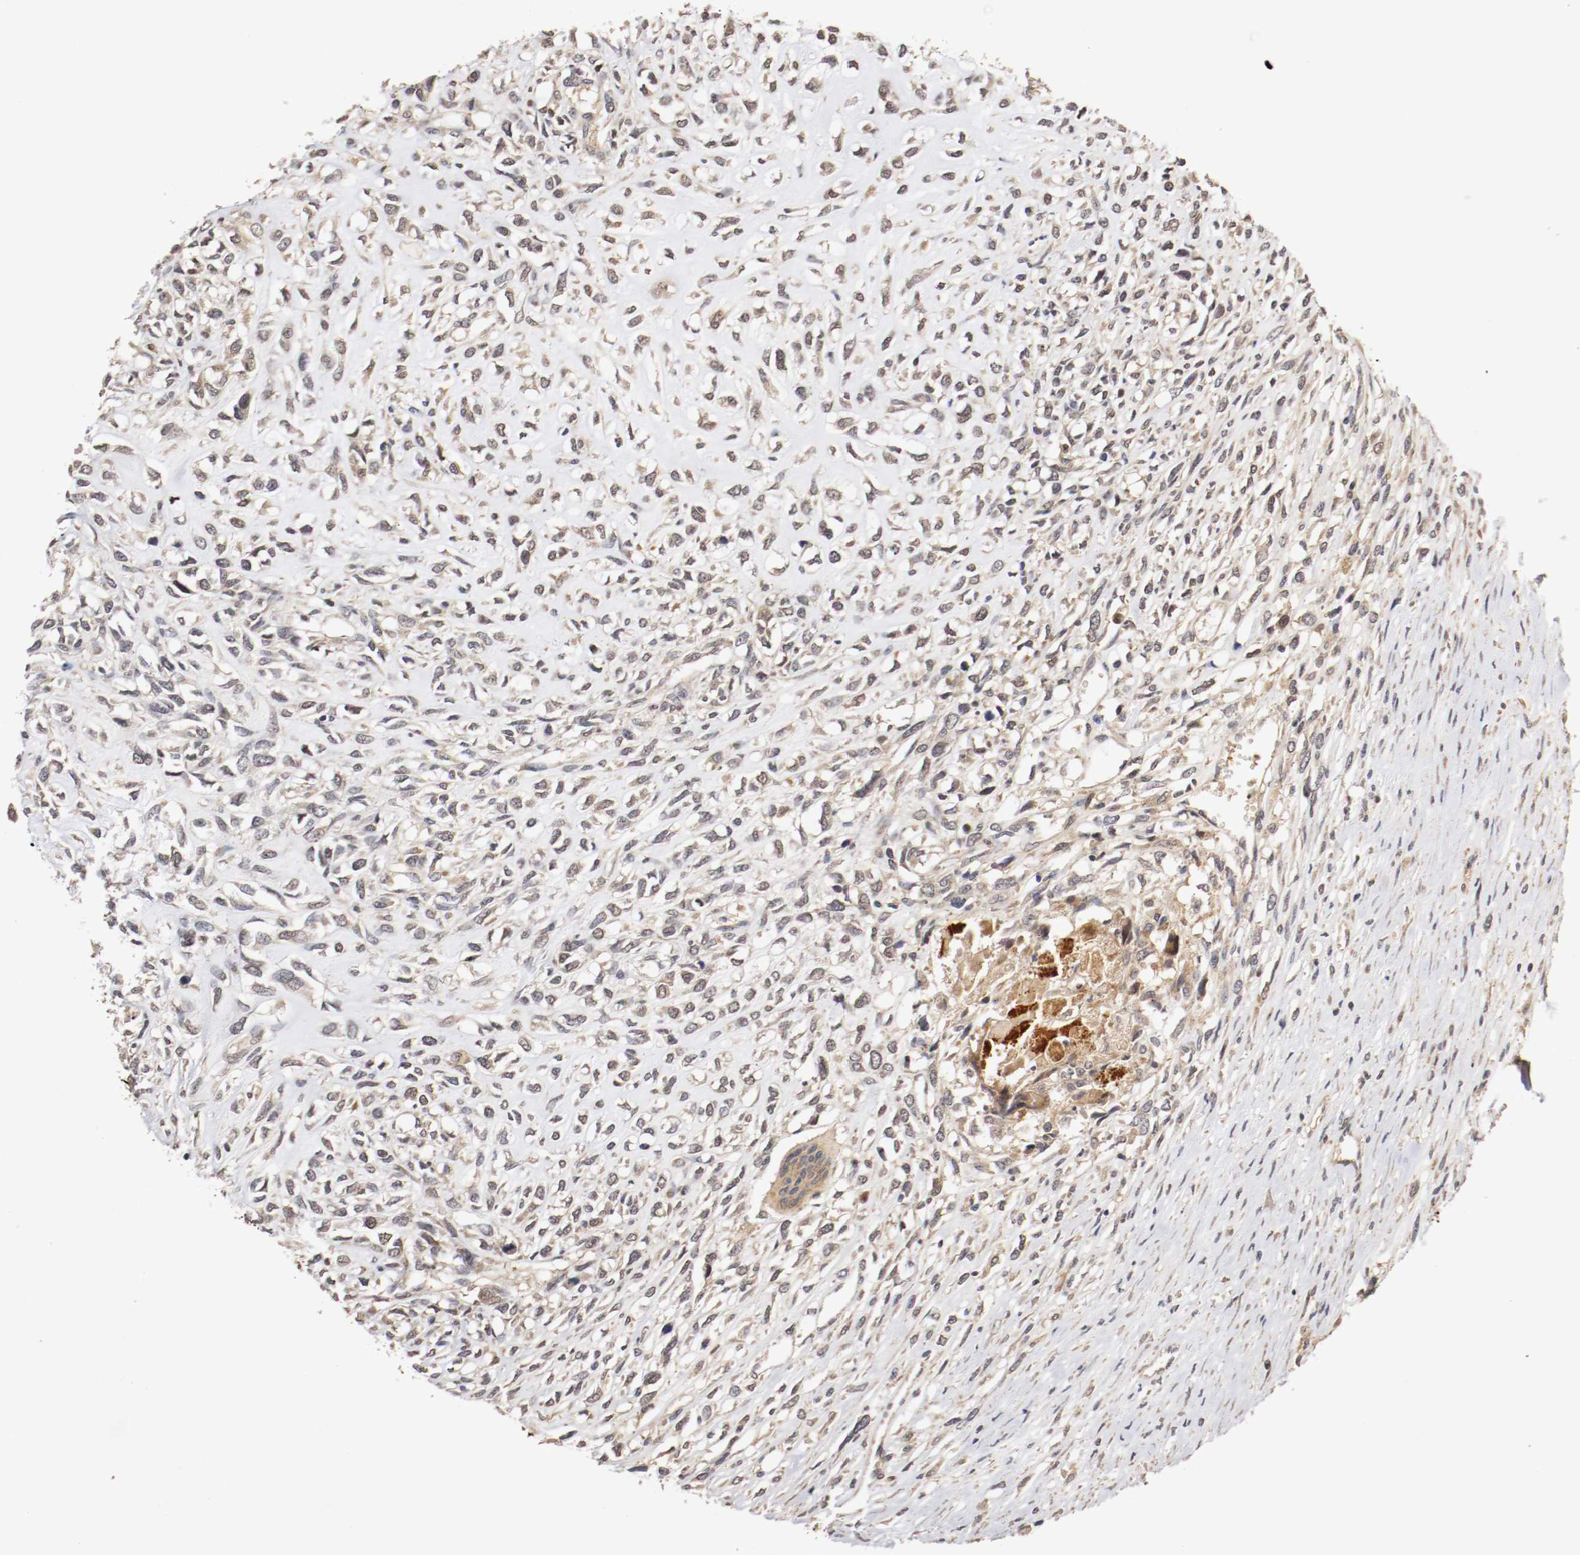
{"staining": {"intensity": "moderate", "quantity": "<25%", "location": "cytoplasmic/membranous"}, "tissue": "head and neck cancer", "cell_type": "Tumor cells", "image_type": "cancer", "snomed": [{"axis": "morphology", "description": "Necrosis, NOS"}, {"axis": "morphology", "description": "Neoplasm, malignant, NOS"}, {"axis": "topography", "description": "Salivary gland"}, {"axis": "topography", "description": "Head-Neck"}], "caption": "There is low levels of moderate cytoplasmic/membranous positivity in tumor cells of neoplasm (malignant) (head and neck), as demonstrated by immunohistochemical staining (brown color).", "gene": "TNFRSF1B", "patient": {"sex": "male", "age": 43}}